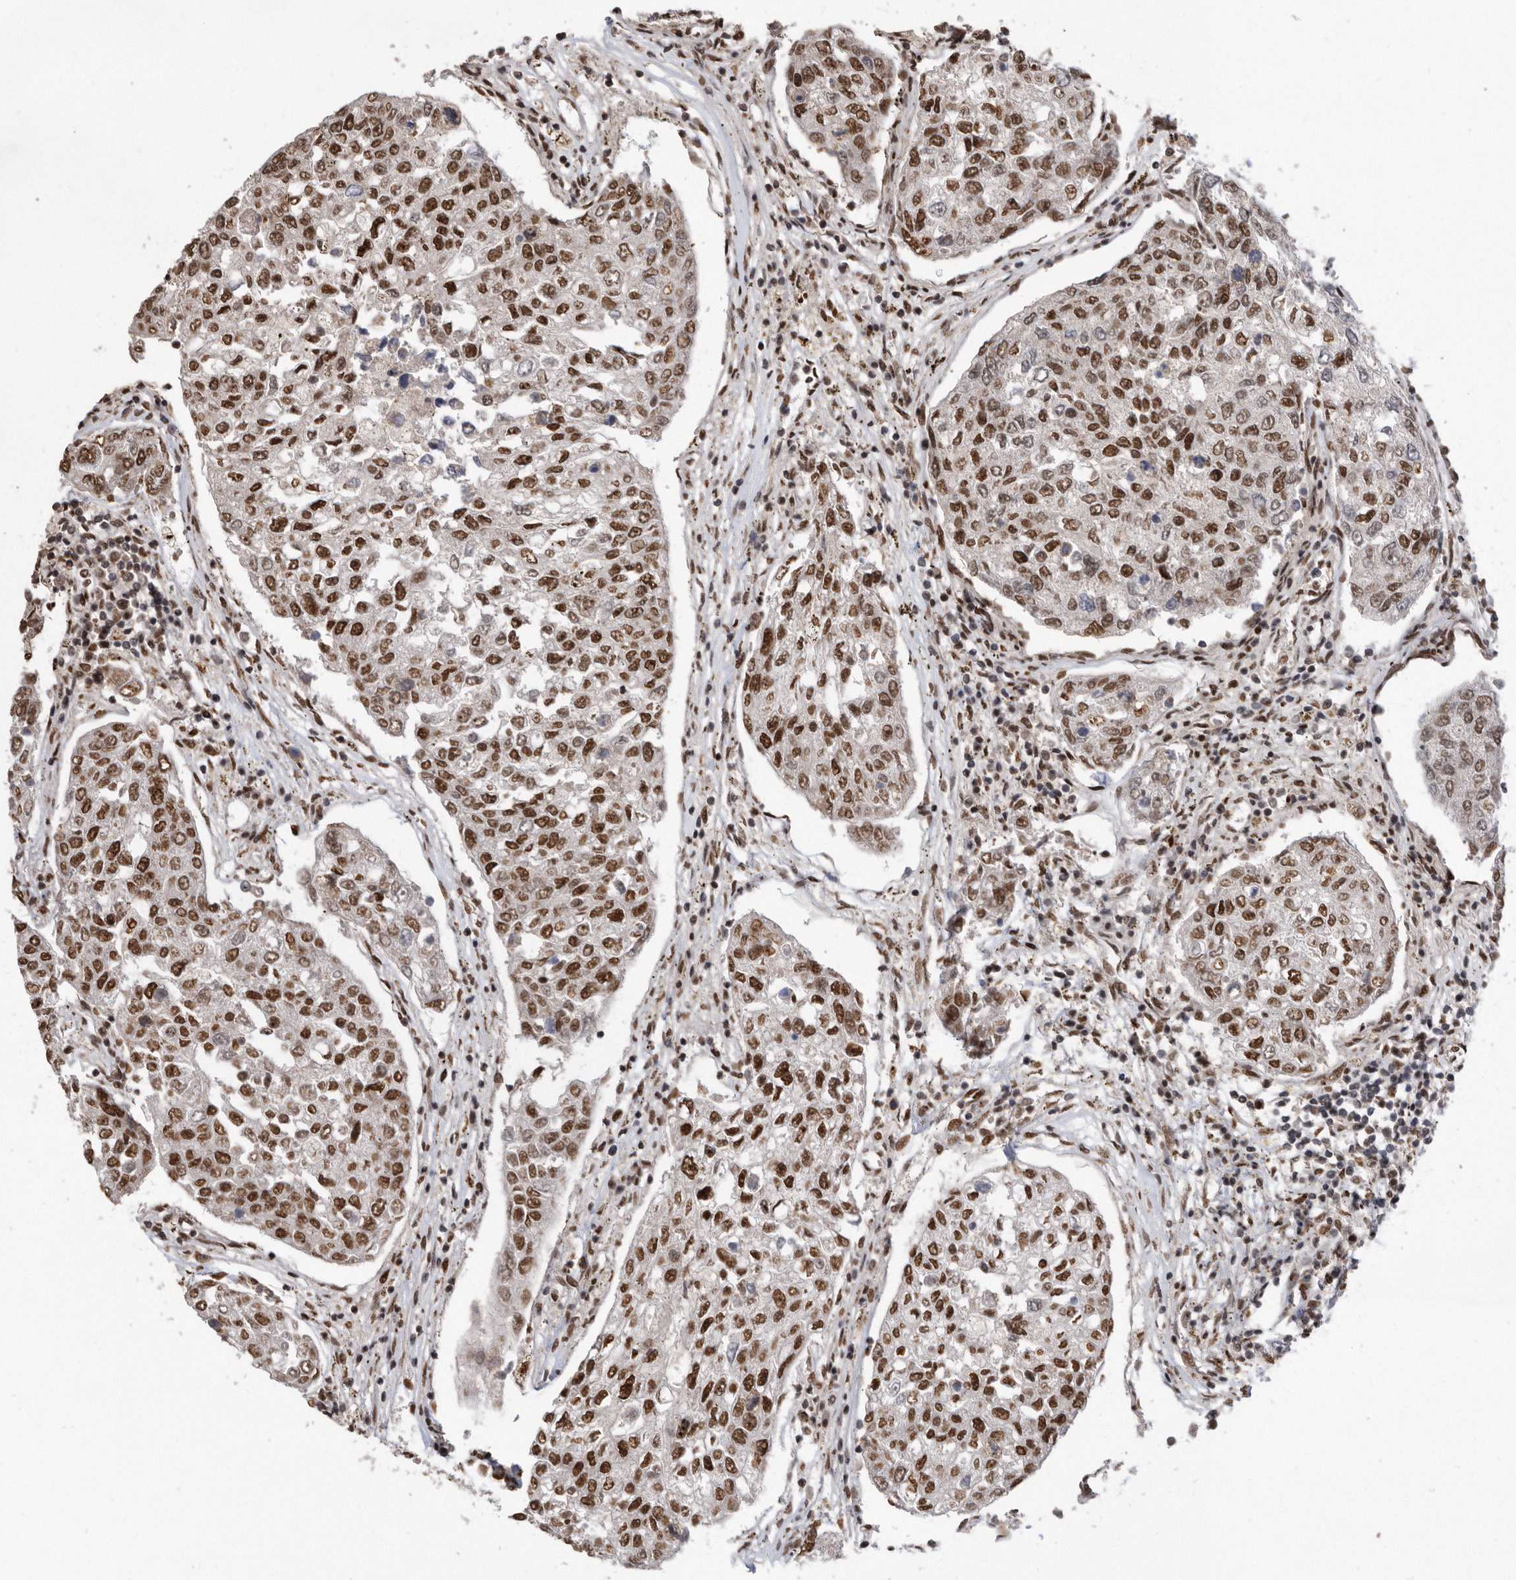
{"staining": {"intensity": "strong", "quantity": ">75%", "location": "nuclear"}, "tissue": "urothelial cancer", "cell_type": "Tumor cells", "image_type": "cancer", "snomed": [{"axis": "morphology", "description": "Urothelial carcinoma, High grade"}, {"axis": "topography", "description": "Lymph node"}, {"axis": "topography", "description": "Urinary bladder"}], "caption": "High-grade urothelial carcinoma tissue demonstrates strong nuclear expression in about >75% of tumor cells, visualized by immunohistochemistry.", "gene": "TDRD3", "patient": {"sex": "male", "age": 51}}